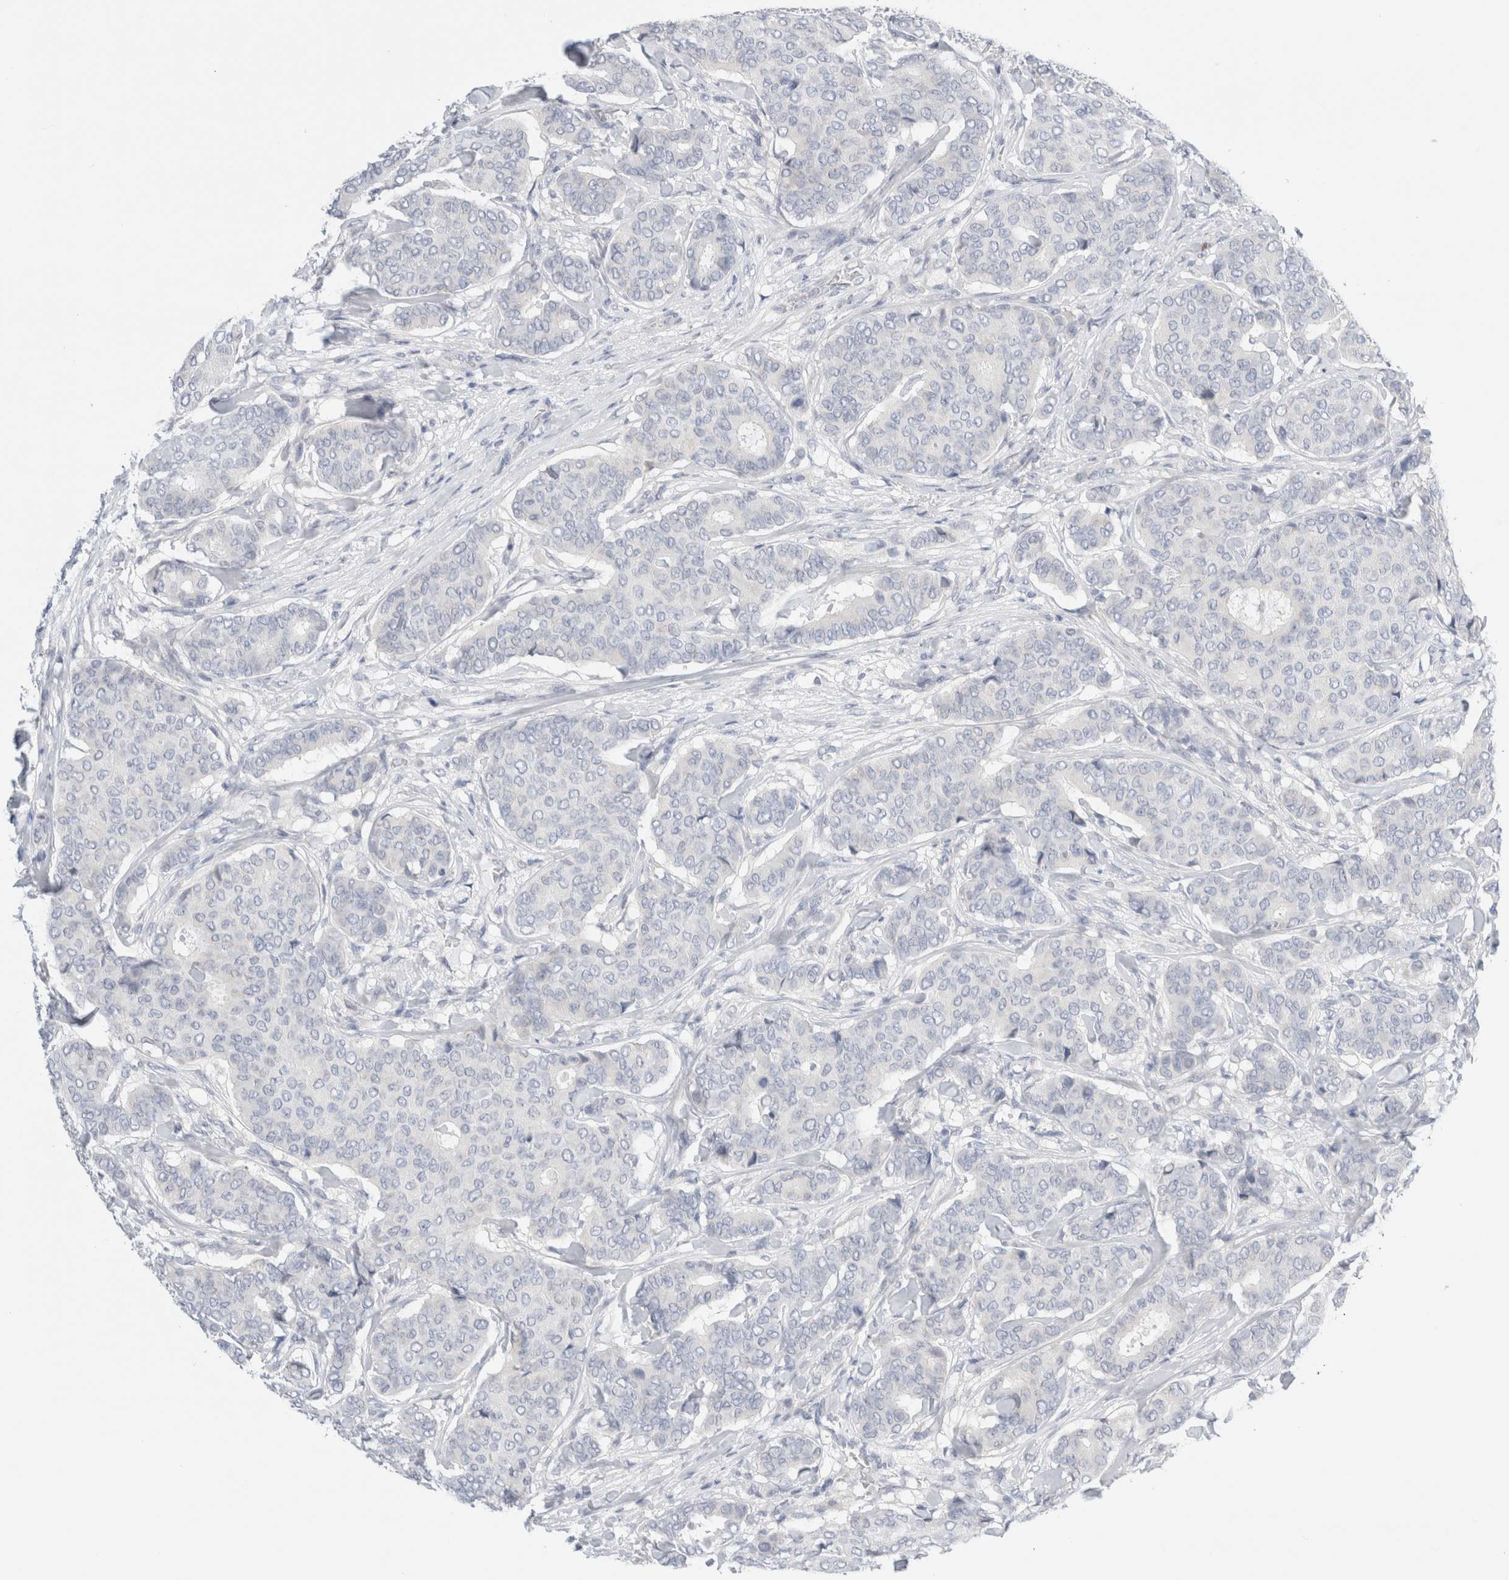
{"staining": {"intensity": "negative", "quantity": "none", "location": "none"}, "tissue": "breast cancer", "cell_type": "Tumor cells", "image_type": "cancer", "snomed": [{"axis": "morphology", "description": "Duct carcinoma"}, {"axis": "topography", "description": "Breast"}], "caption": "The image reveals no staining of tumor cells in breast cancer.", "gene": "ADAM30", "patient": {"sex": "female", "age": 75}}